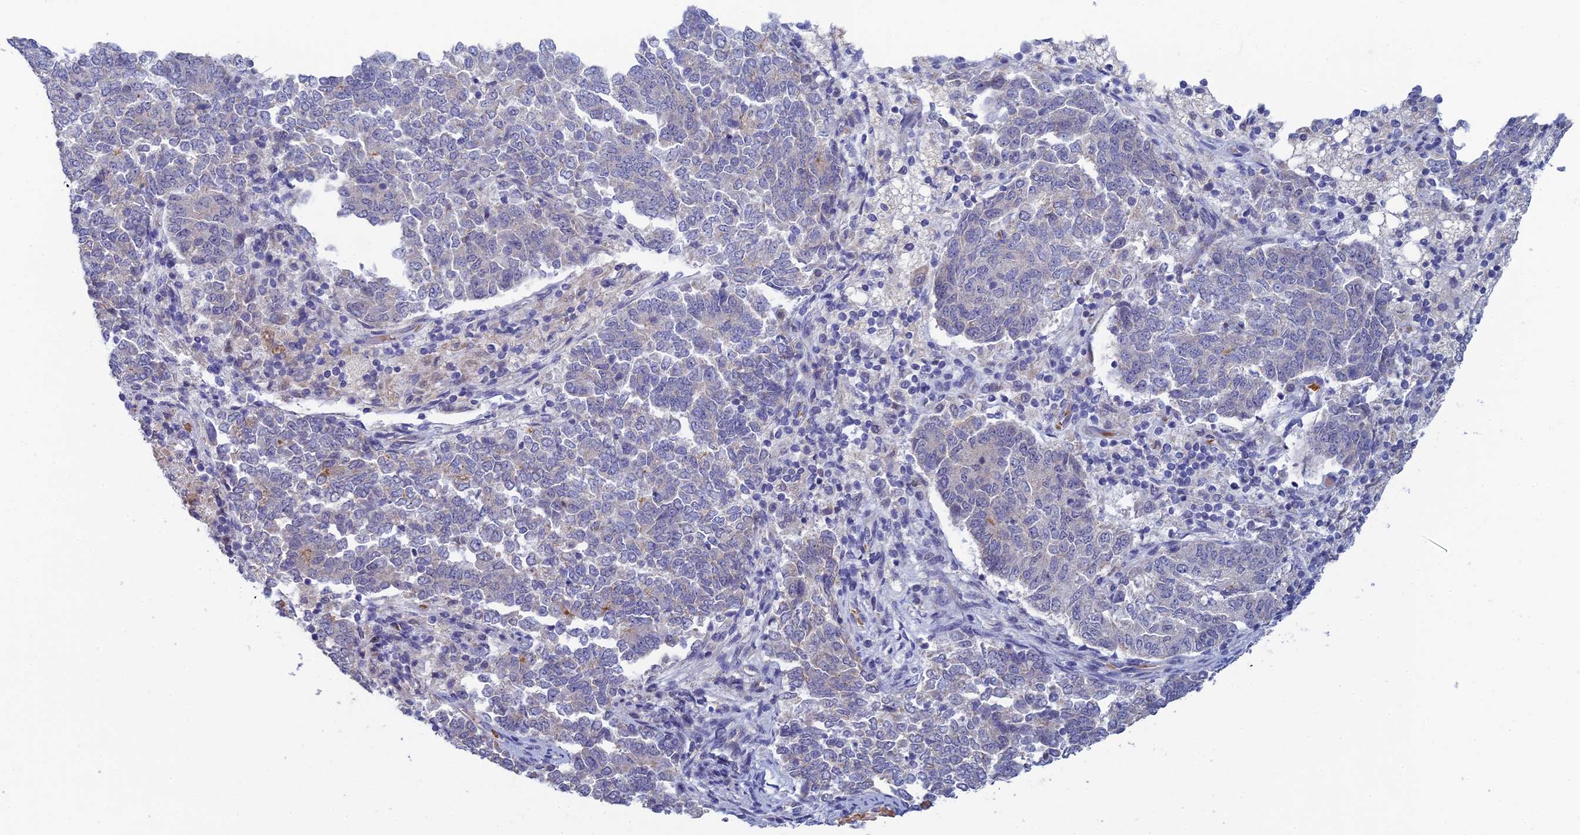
{"staining": {"intensity": "moderate", "quantity": "<25%", "location": "cytoplasmic/membranous"}, "tissue": "endometrial cancer", "cell_type": "Tumor cells", "image_type": "cancer", "snomed": [{"axis": "morphology", "description": "Adenocarcinoma, NOS"}, {"axis": "topography", "description": "Endometrium"}], "caption": "Approximately <25% of tumor cells in endometrial adenocarcinoma exhibit moderate cytoplasmic/membranous protein positivity as visualized by brown immunohistochemical staining.", "gene": "GIPC1", "patient": {"sex": "female", "age": 80}}